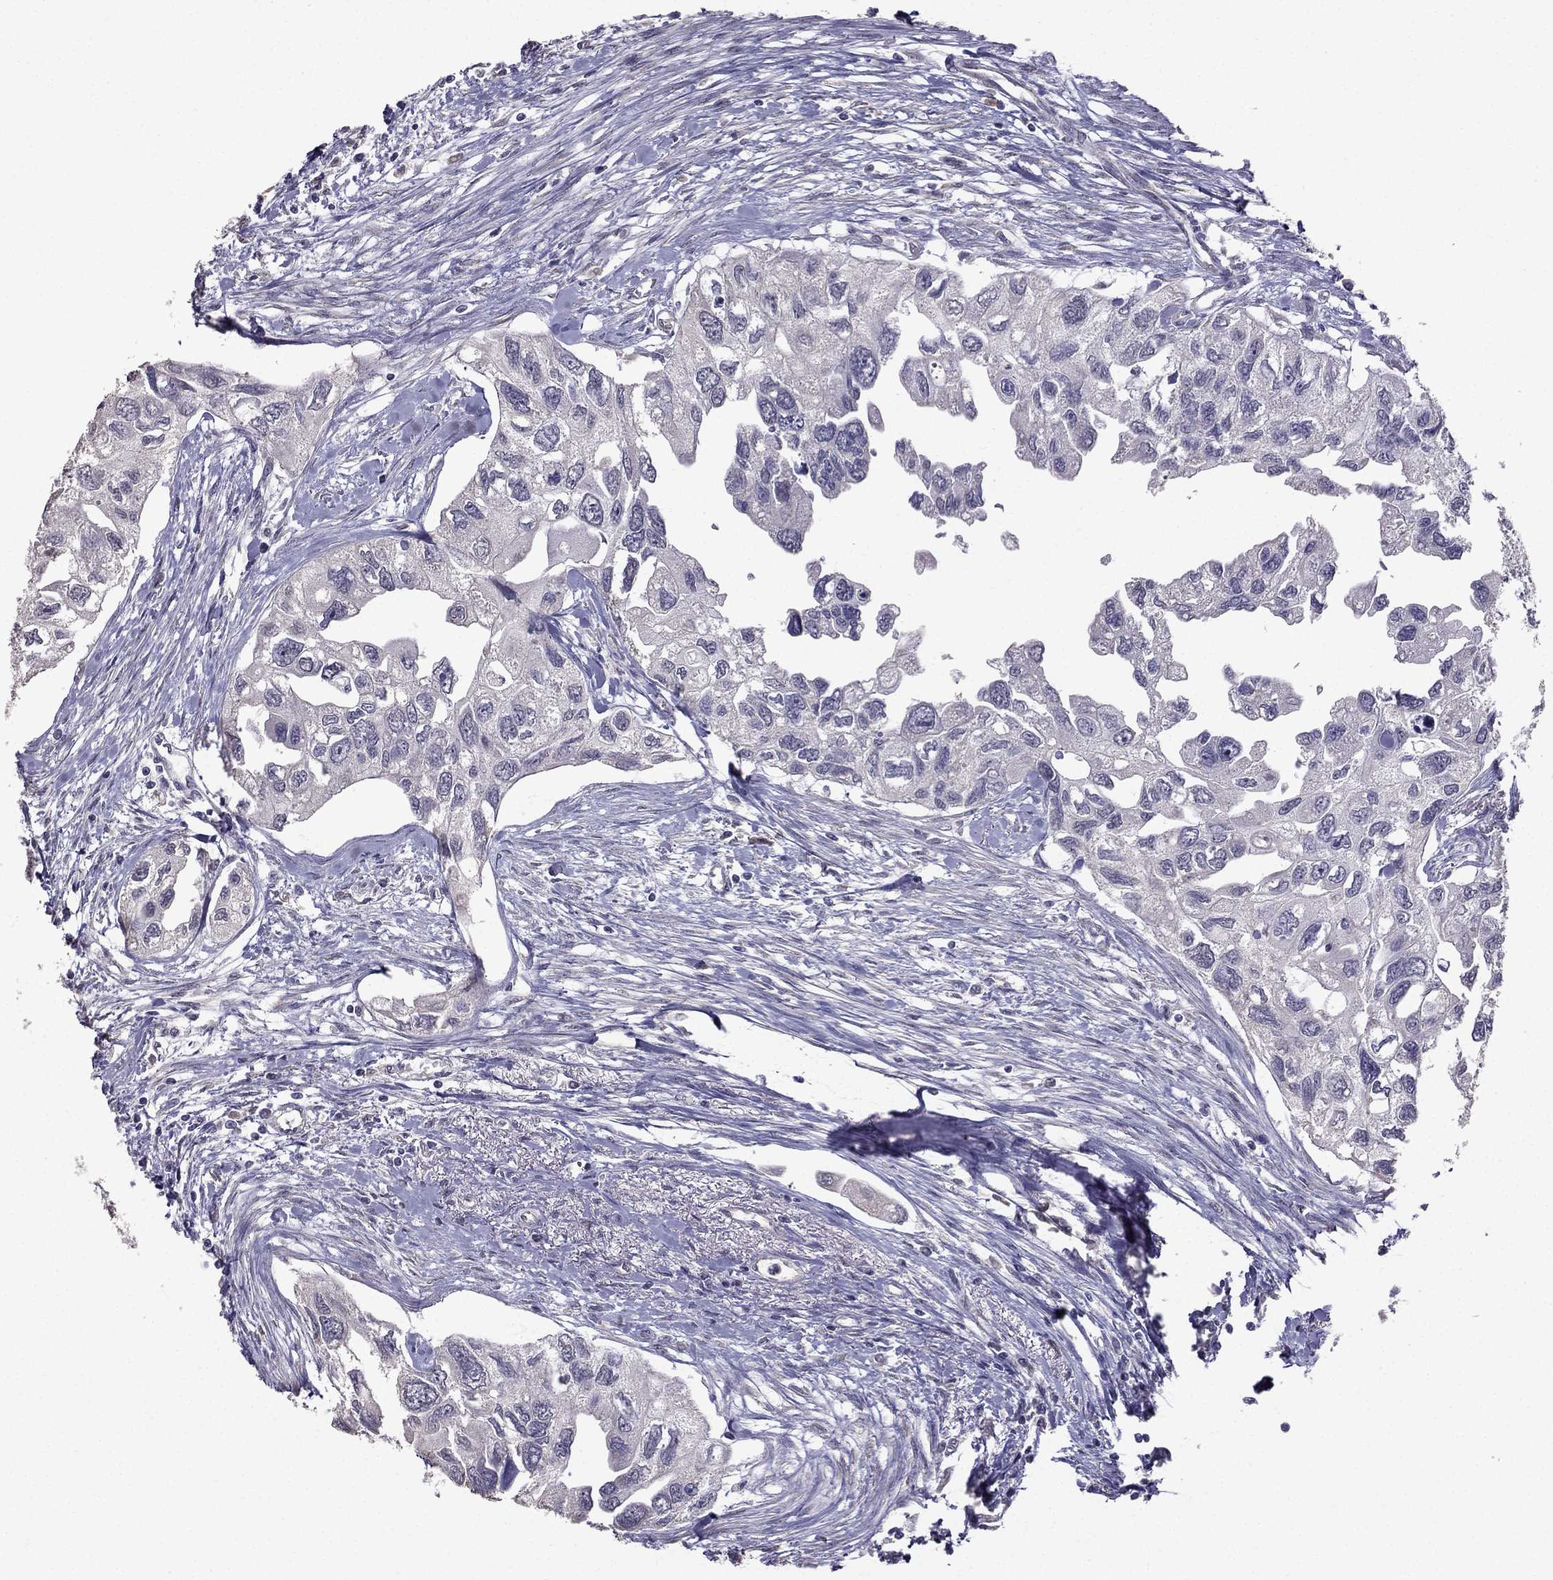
{"staining": {"intensity": "negative", "quantity": "none", "location": "none"}, "tissue": "urothelial cancer", "cell_type": "Tumor cells", "image_type": "cancer", "snomed": [{"axis": "morphology", "description": "Urothelial carcinoma, High grade"}, {"axis": "topography", "description": "Urinary bladder"}], "caption": "This photomicrograph is of high-grade urothelial carcinoma stained with immunohistochemistry (IHC) to label a protein in brown with the nuclei are counter-stained blue. There is no positivity in tumor cells.", "gene": "SCG5", "patient": {"sex": "male", "age": 59}}